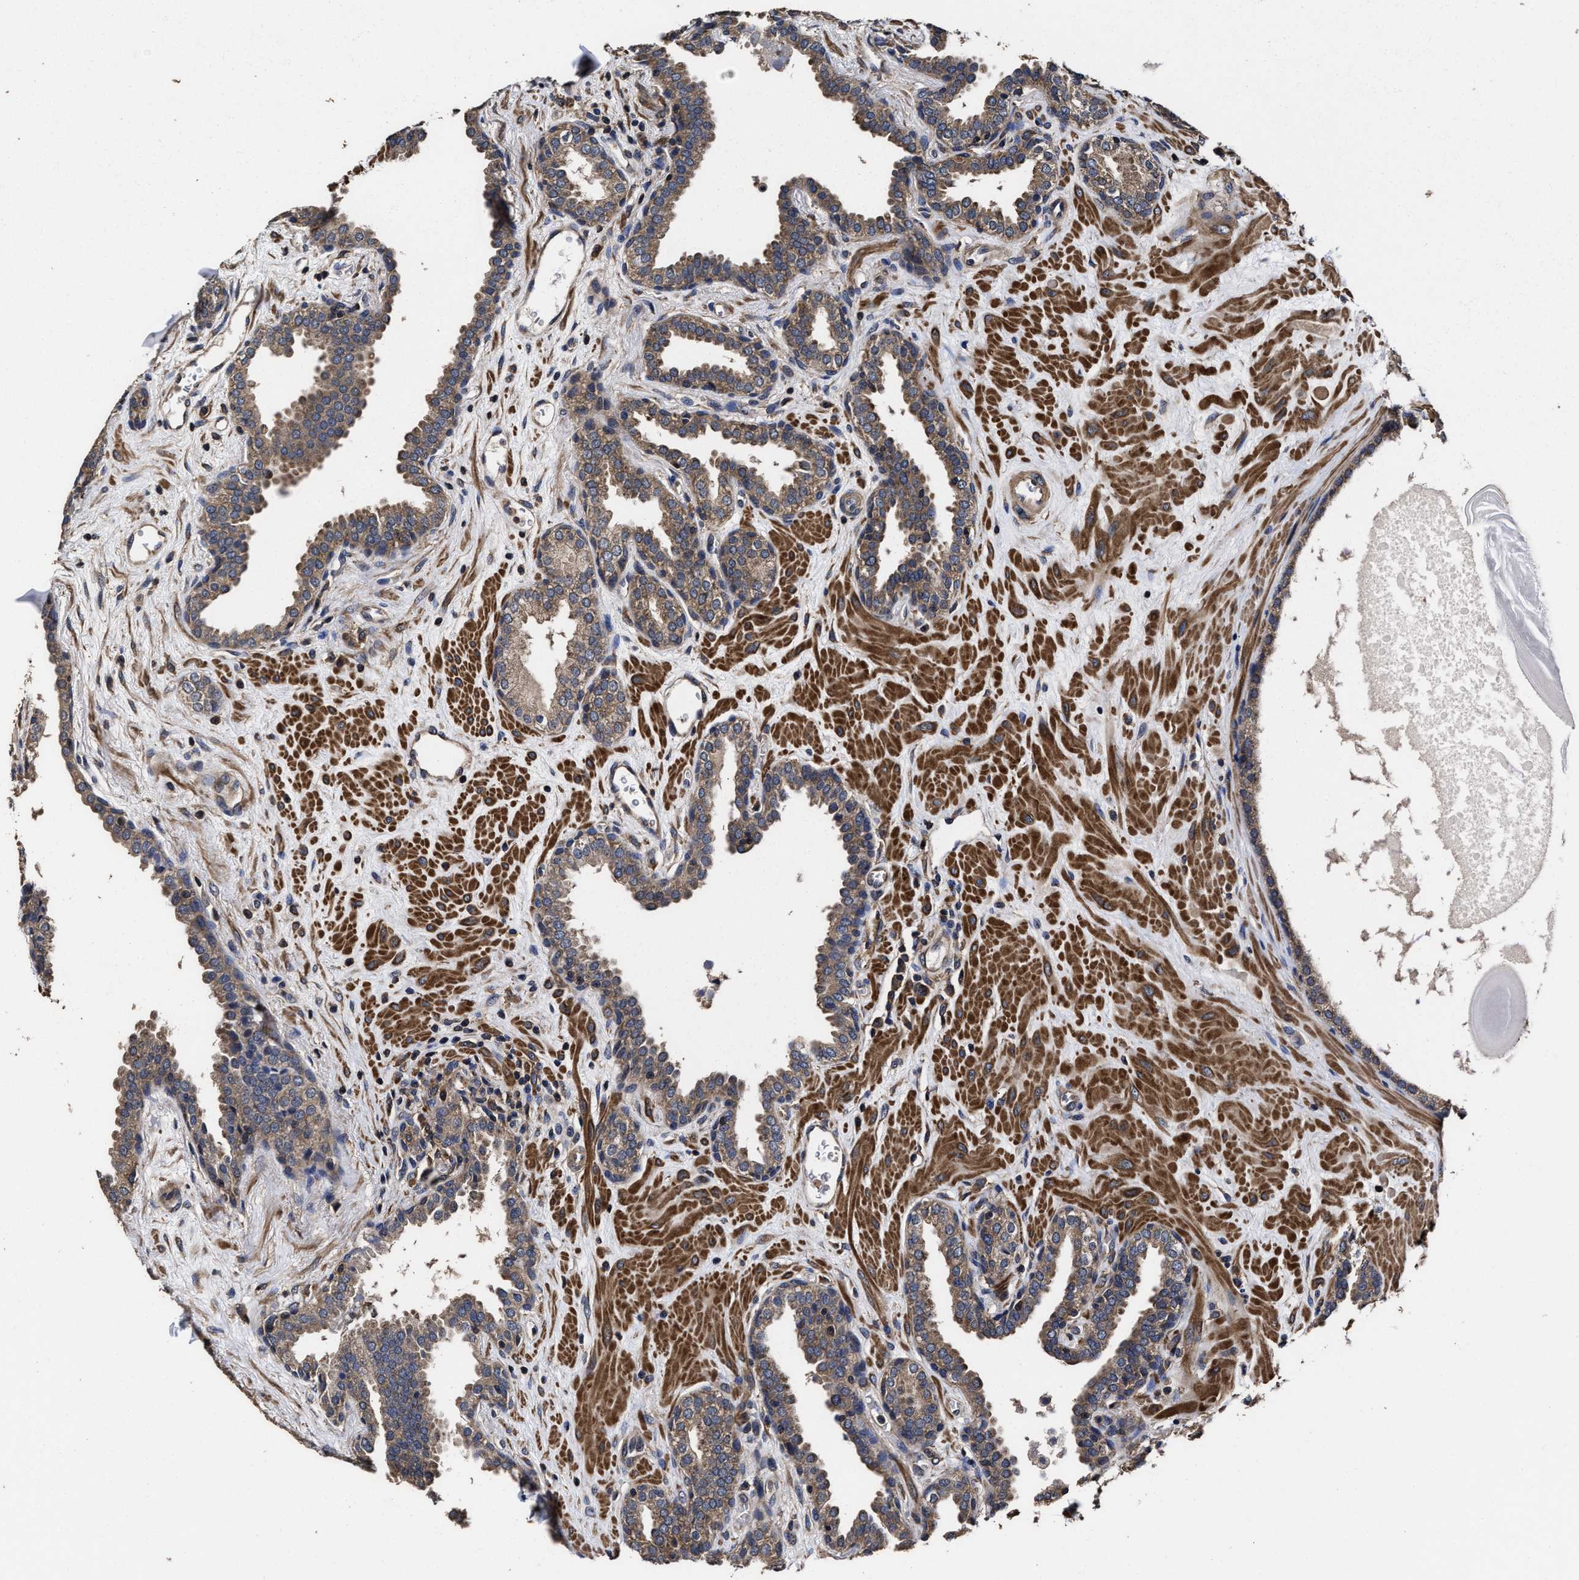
{"staining": {"intensity": "moderate", "quantity": "25%-75%", "location": "cytoplasmic/membranous"}, "tissue": "prostate", "cell_type": "Glandular cells", "image_type": "normal", "snomed": [{"axis": "morphology", "description": "Normal tissue, NOS"}, {"axis": "topography", "description": "Prostate"}], "caption": "Human prostate stained for a protein (brown) reveals moderate cytoplasmic/membranous positive staining in about 25%-75% of glandular cells.", "gene": "AVEN", "patient": {"sex": "male", "age": 51}}